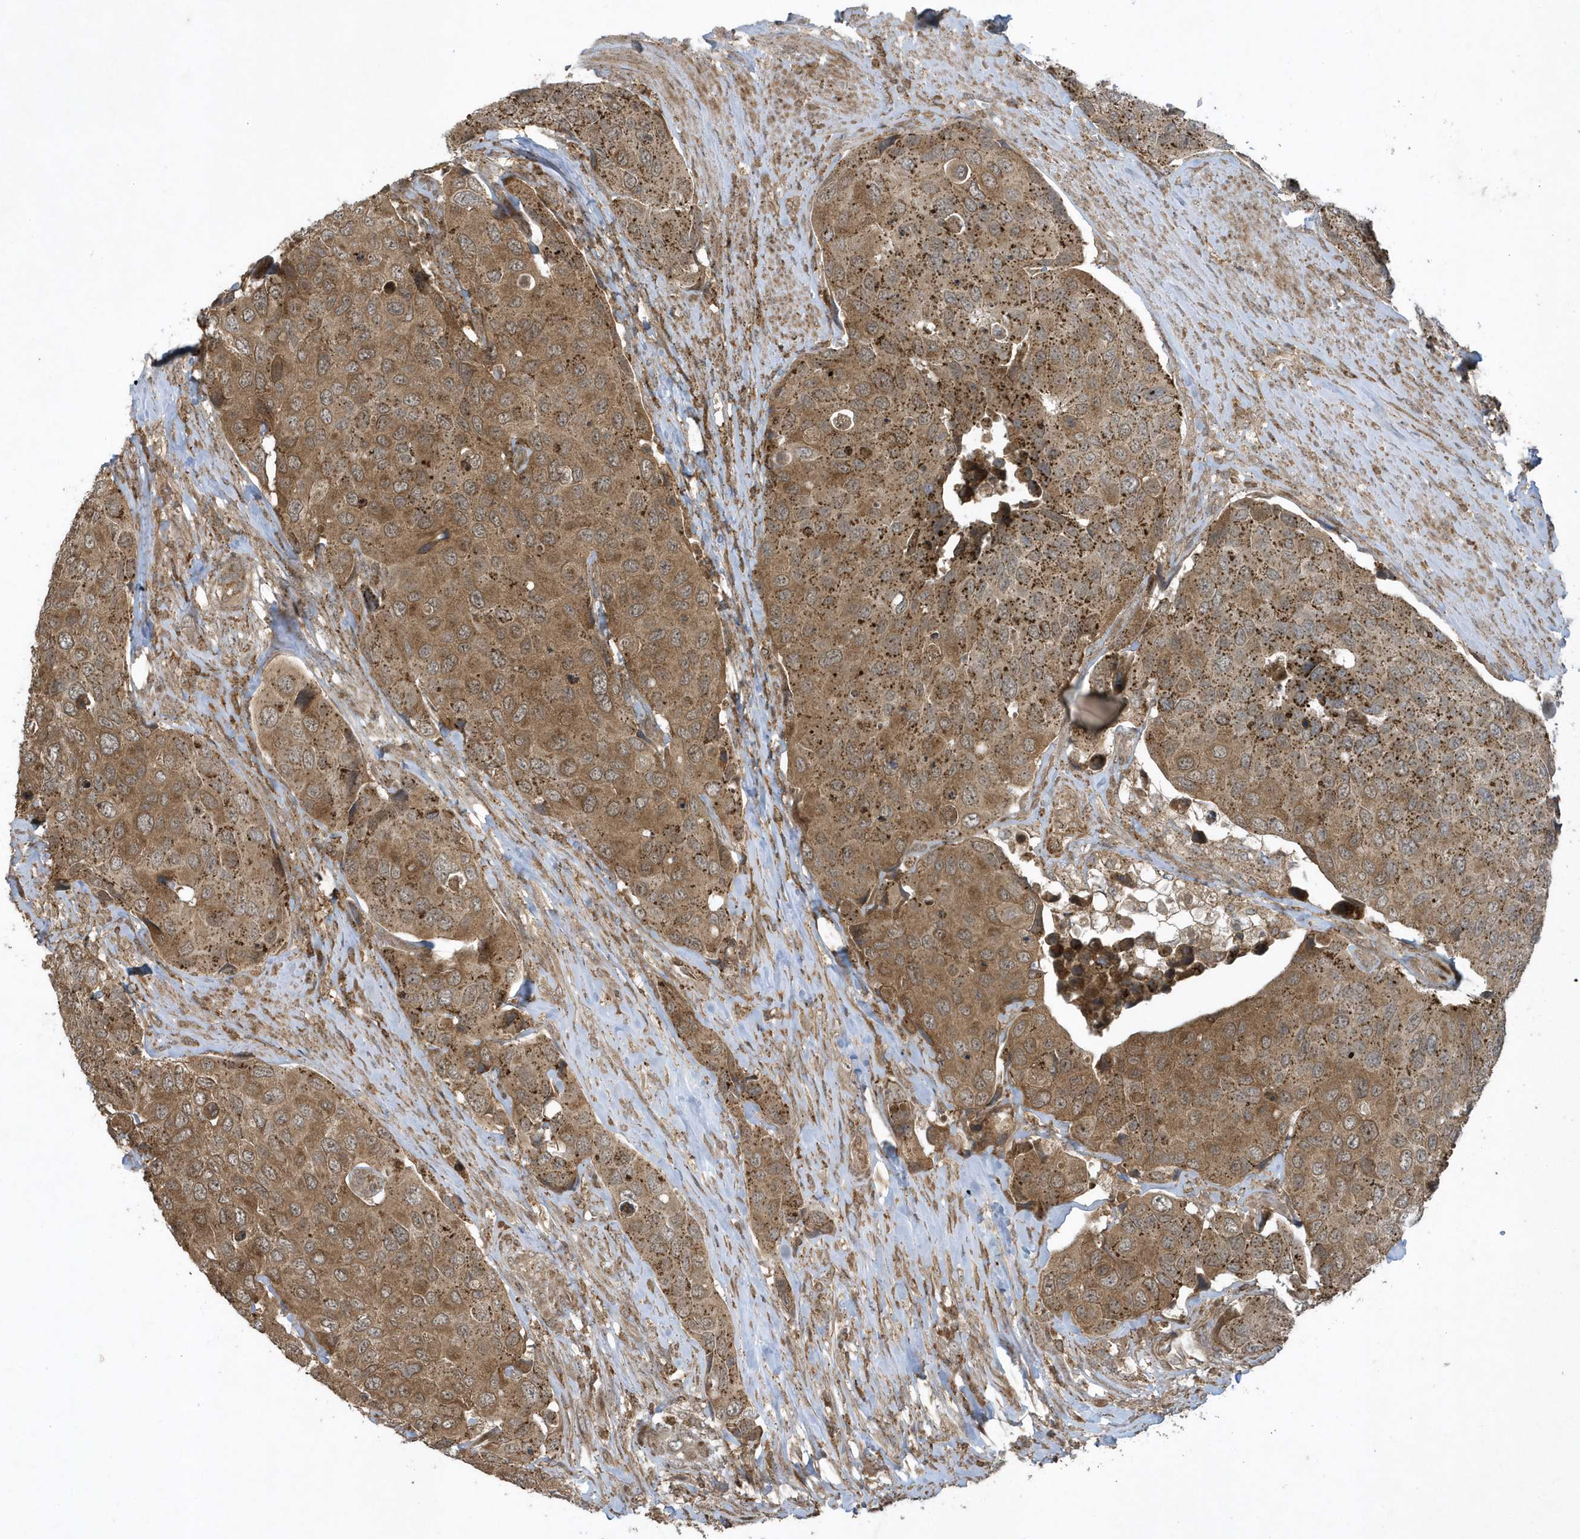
{"staining": {"intensity": "moderate", "quantity": ">75%", "location": "cytoplasmic/membranous"}, "tissue": "urothelial cancer", "cell_type": "Tumor cells", "image_type": "cancer", "snomed": [{"axis": "morphology", "description": "Urothelial carcinoma, High grade"}, {"axis": "topography", "description": "Urinary bladder"}], "caption": "Immunohistochemical staining of urothelial carcinoma (high-grade) exhibits medium levels of moderate cytoplasmic/membranous protein staining in approximately >75% of tumor cells.", "gene": "STAMBP", "patient": {"sex": "male", "age": 74}}